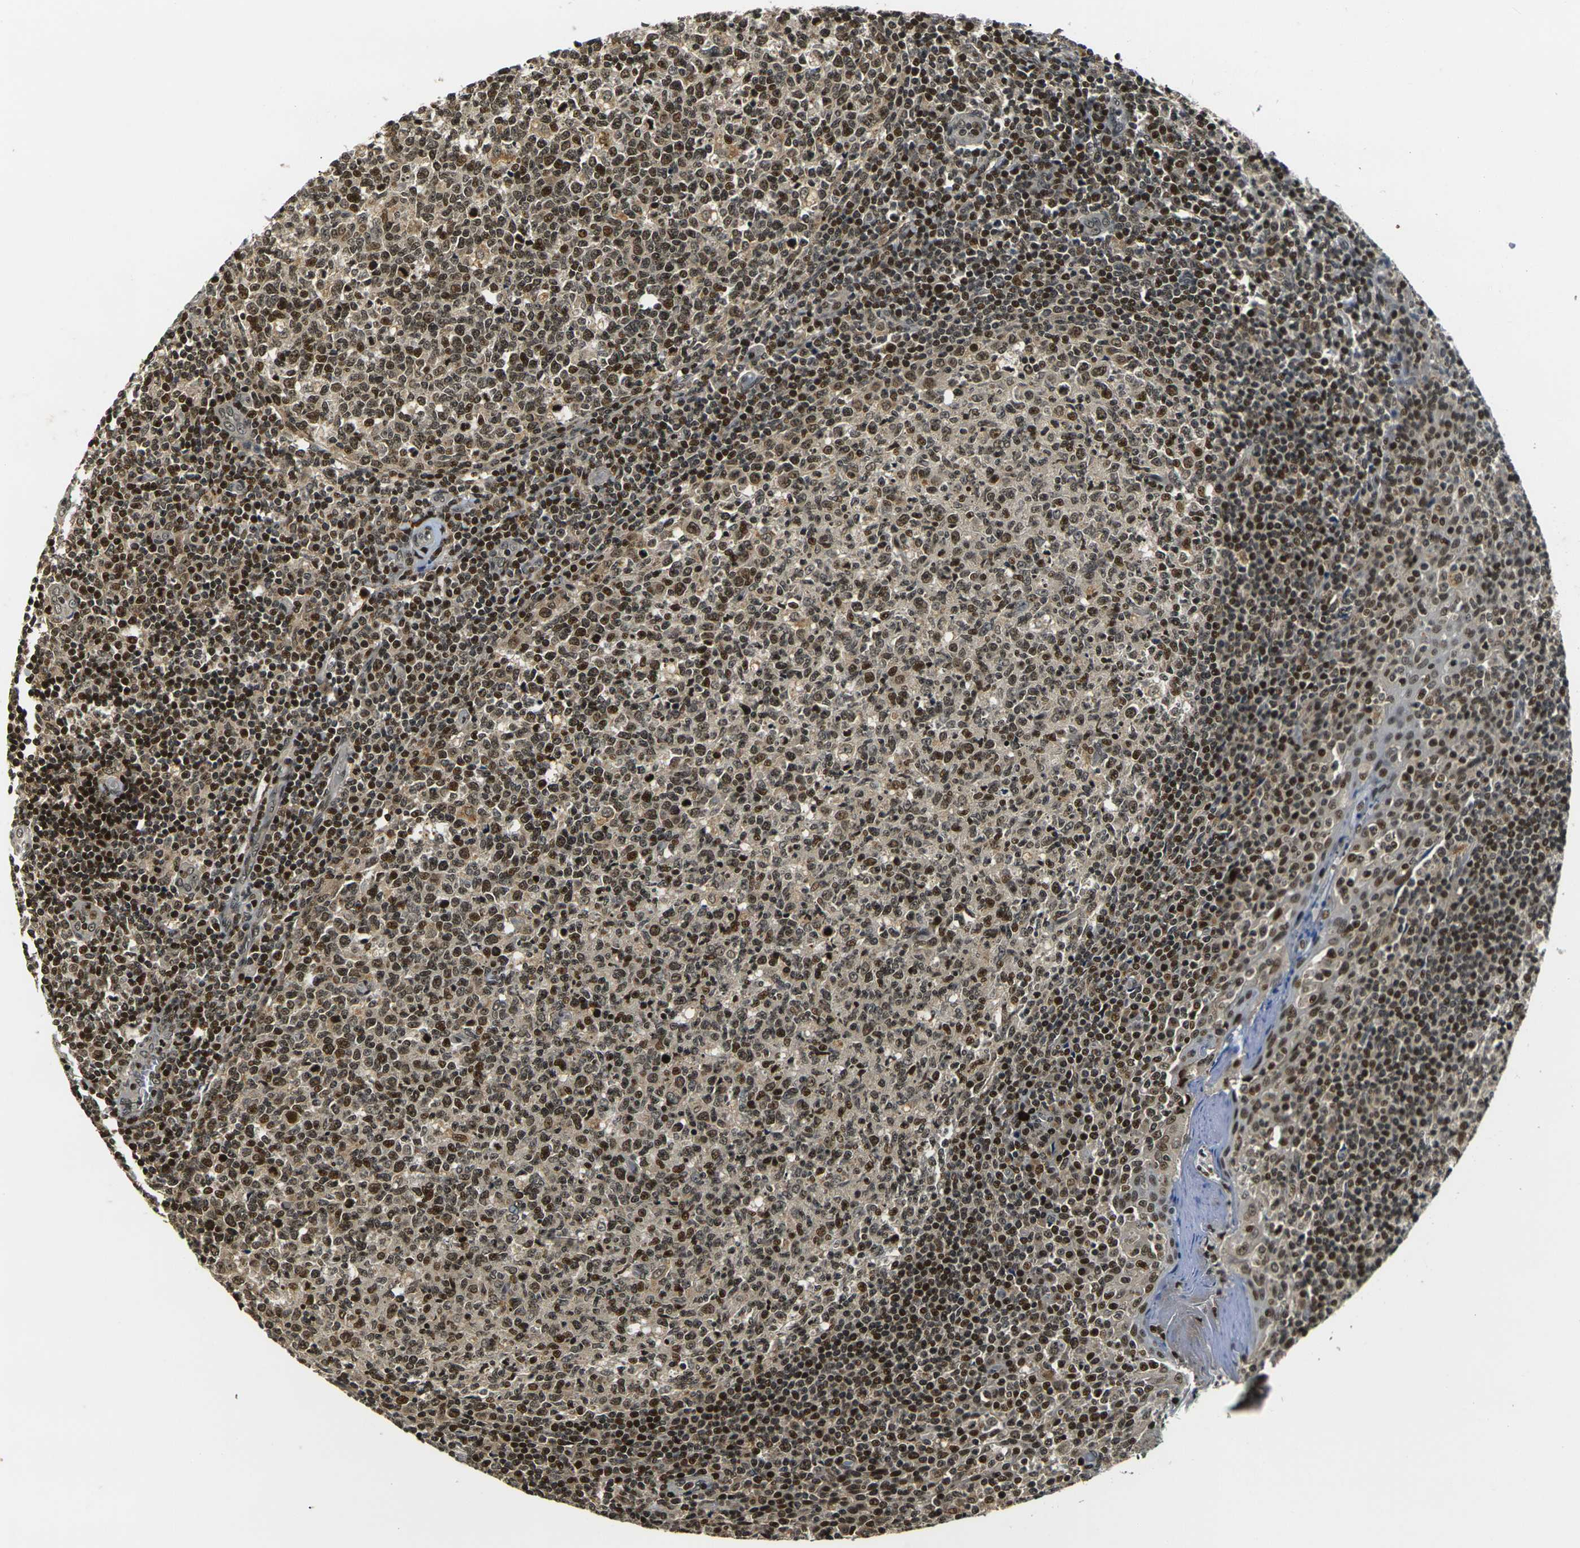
{"staining": {"intensity": "strong", "quantity": ">75%", "location": "cytoplasmic/membranous,nuclear"}, "tissue": "tonsil", "cell_type": "Germinal center cells", "image_type": "normal", "snomed": [{"axis": "morphology", "description": "Normal tissue, NOS"}, {"axis": "topography", "description": "Tonsil"}], "caption": "Germinal center cells show high levels of strong cytoplasmic/membranous,nuclear staining in approximately >75% of cells in normal human tonsil. (DAB (3,3'-diaminobenzidine) = brown stain, brightfield microscopy at high magnification).", "gene": "ACTL6A", "patient": {"sex": "female", "age": 19}}